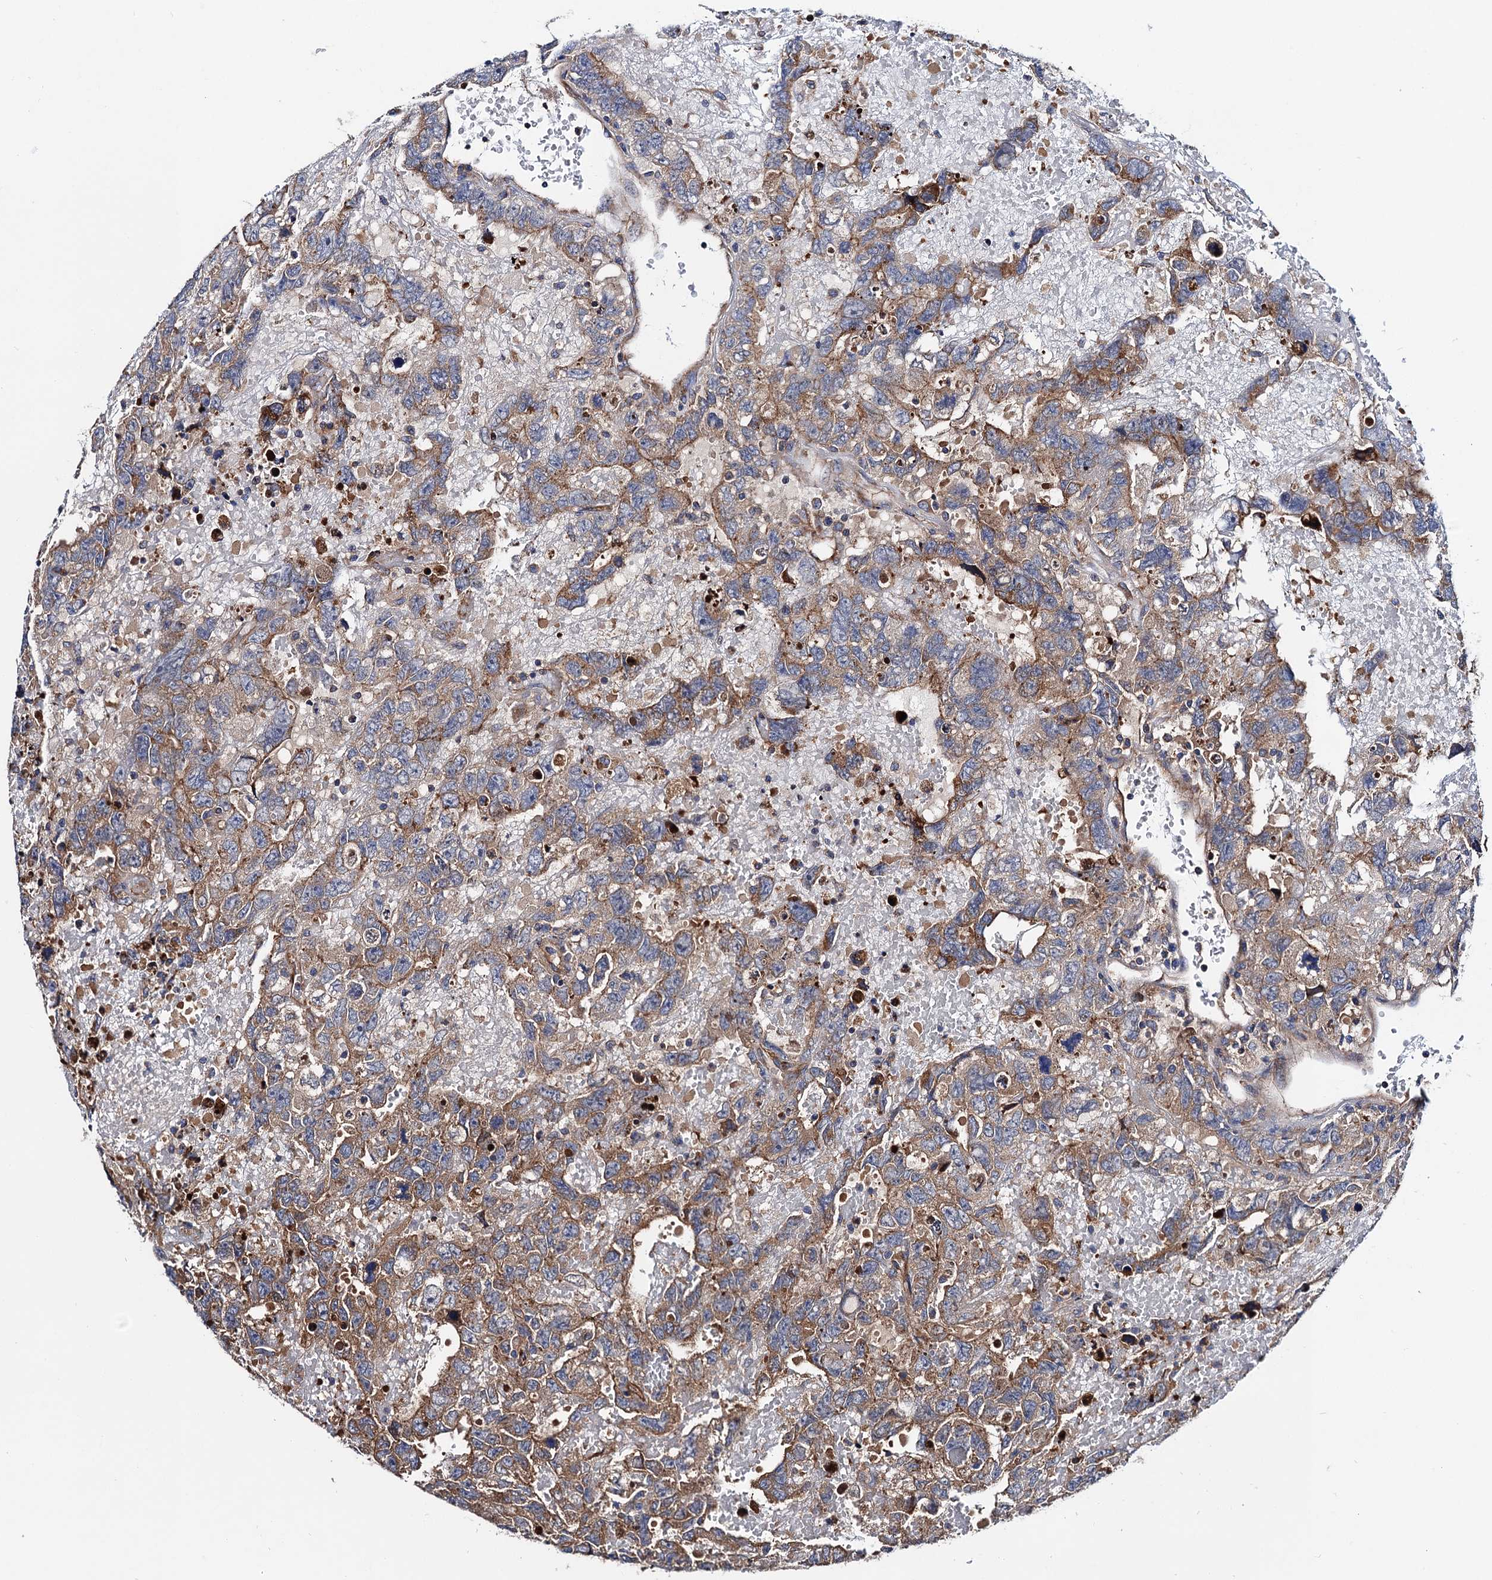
{"staining": {"intensity": "moderate", "quantity": "25%-75%", "location": "cytoplasmic/membranous"}, "tissue": "testis cancer", "cell_type": "Tumor cells", "image_type": "cancer", "snomed": [{"axis": "morphology", "description": "Carcinoma, Embryonal, NOS"}, {"axis": "topography", "description": "Testis"}], "caption": "Protein staining reveals moderate cytoplasmic/membranous expression in approximately 25%-75% of tumor cells in embryonal carcinoma (testis).", "gene": "MRPL48", "patient": {"sex": "male", "age": 45}}